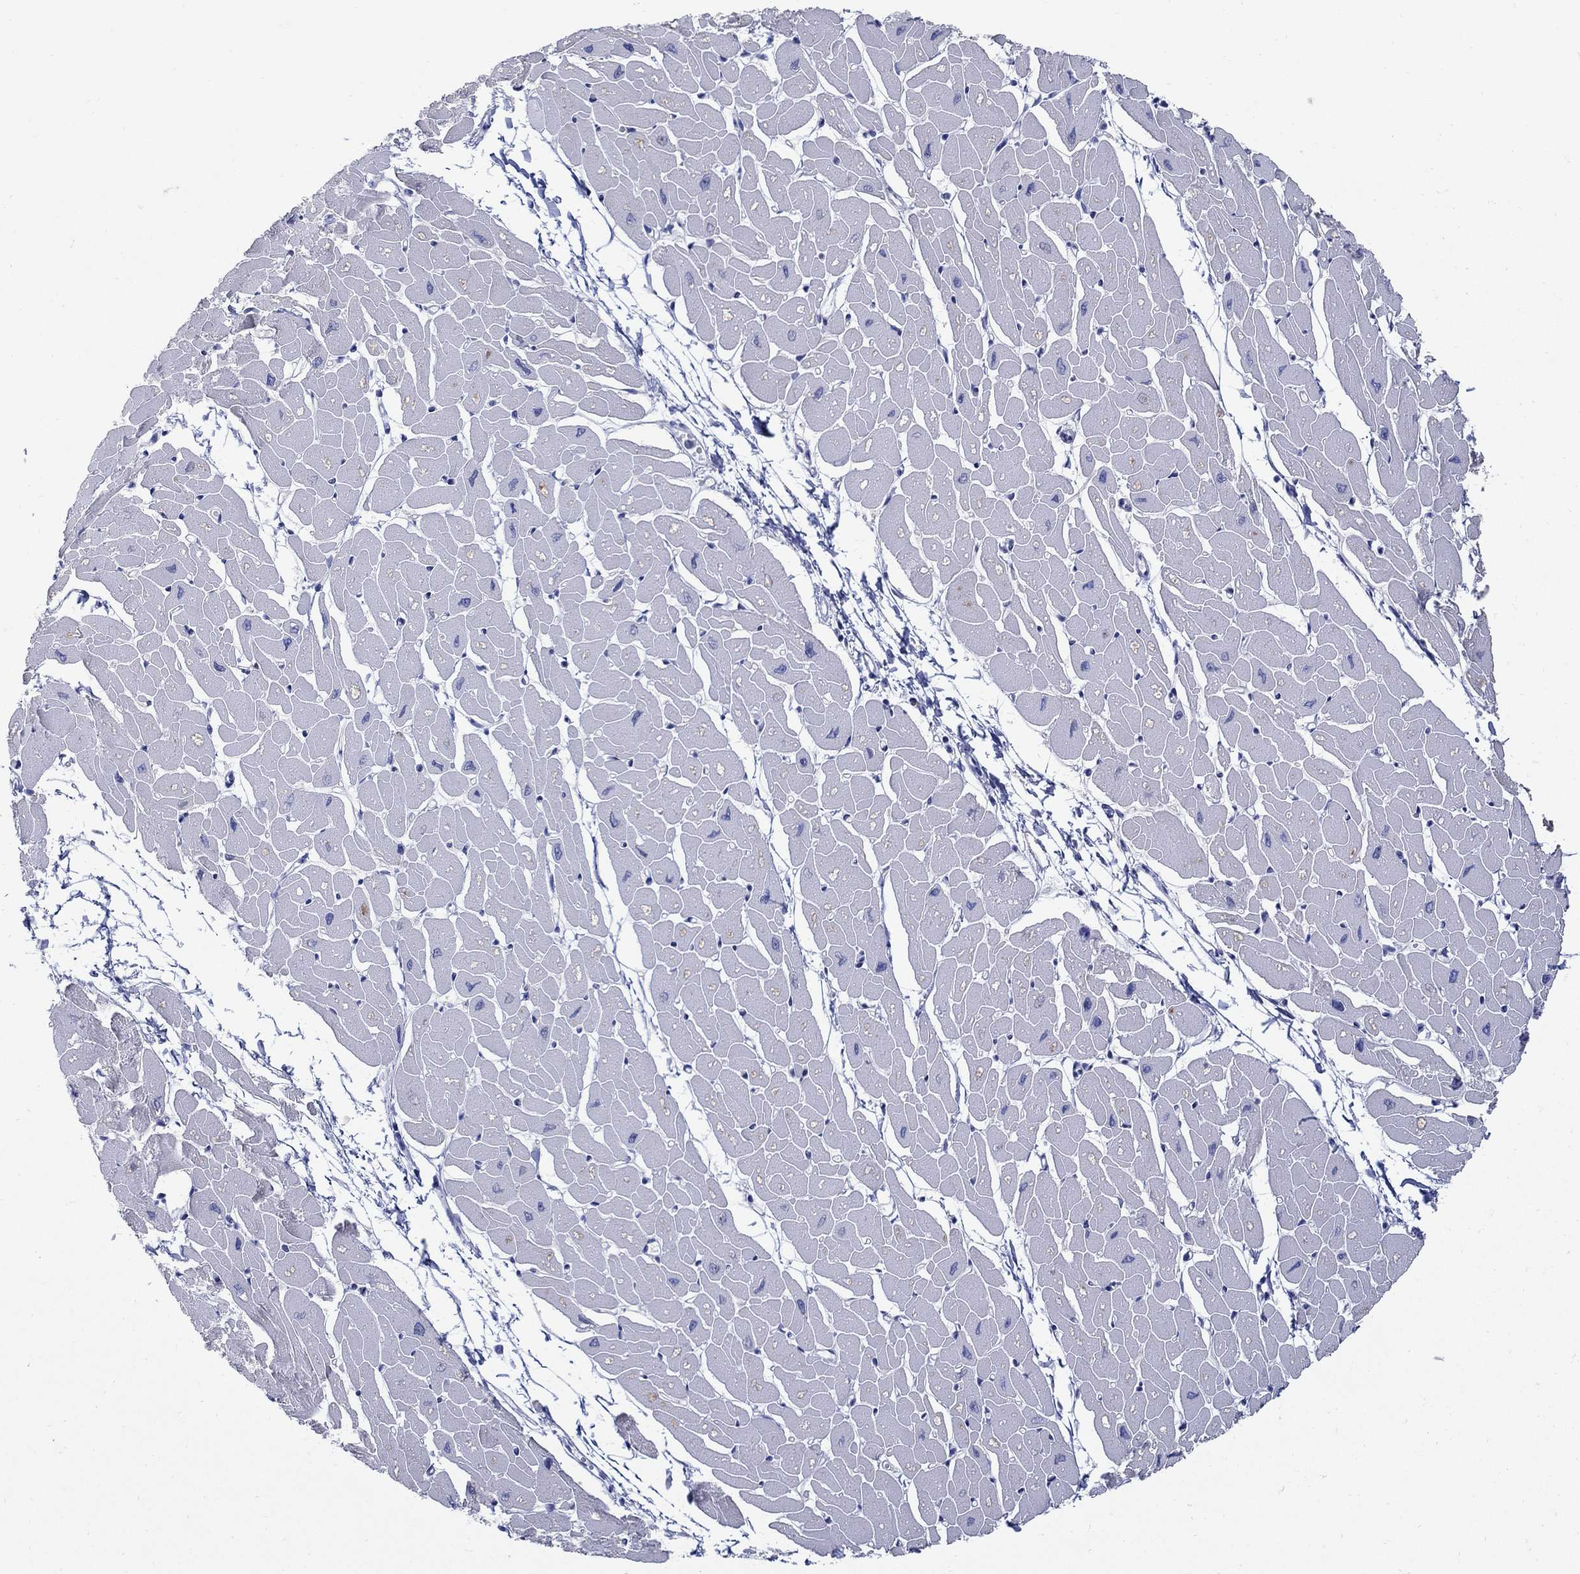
{"staining": {"intensity": "negative", "quantity": "none", "location": "none"}, "tissue": "heart muscle", "cell_type": "Cardiomyocytes", "image_type": "normal", "snomed": [{"axis": "morphology", "description": "Normal tissue, NOS"}, {"axis": "topography", "description": "Heart"}], "caption": "Immunohistochemistry of unremarkable heart muscle reveals no expression in cardiomyocytes.", "gene": "REEP2", "patient": {"sex": "male", "age": 57}}